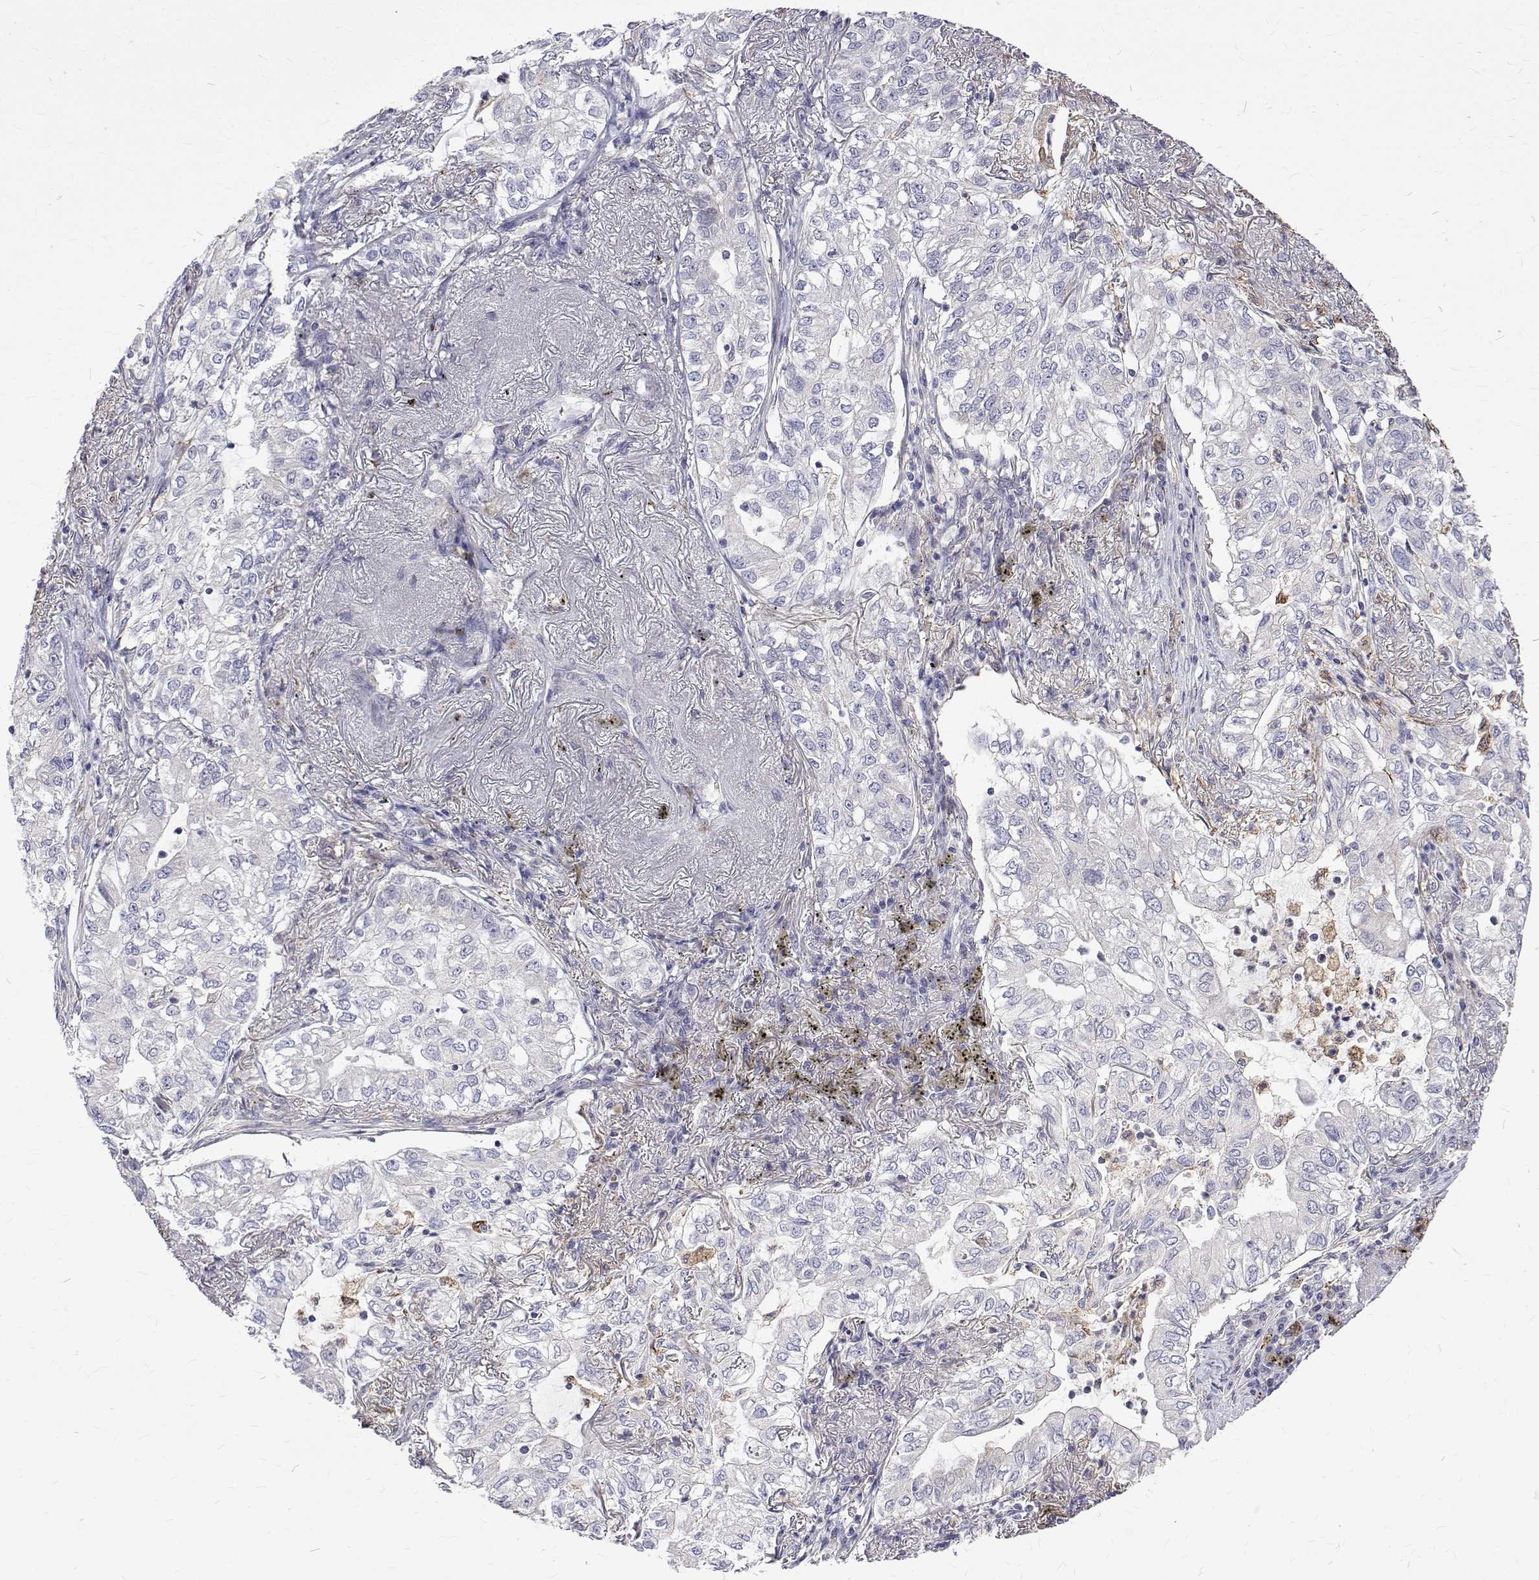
{"staining": {"intensity": "negative", "quantity": "none", "location": "none"}, "tissue": "lung cancer", "cell_type": "Tumor cells", "image_type": "cancer", "snomed": [{"axis": "morphology", "description": "Adenocarcinoma, NOS"}, {"axis": "topography", "description": "Lung"}], "caption": "Immunohistochemistry micrograph of human adenocarcinoma (lung) stained for a protein (brown), which exhibits no staining in tumor cells. Nuclei are stained in blue.", "gene": "PADI1", "patient": {"sex": "female", "age": 73}}